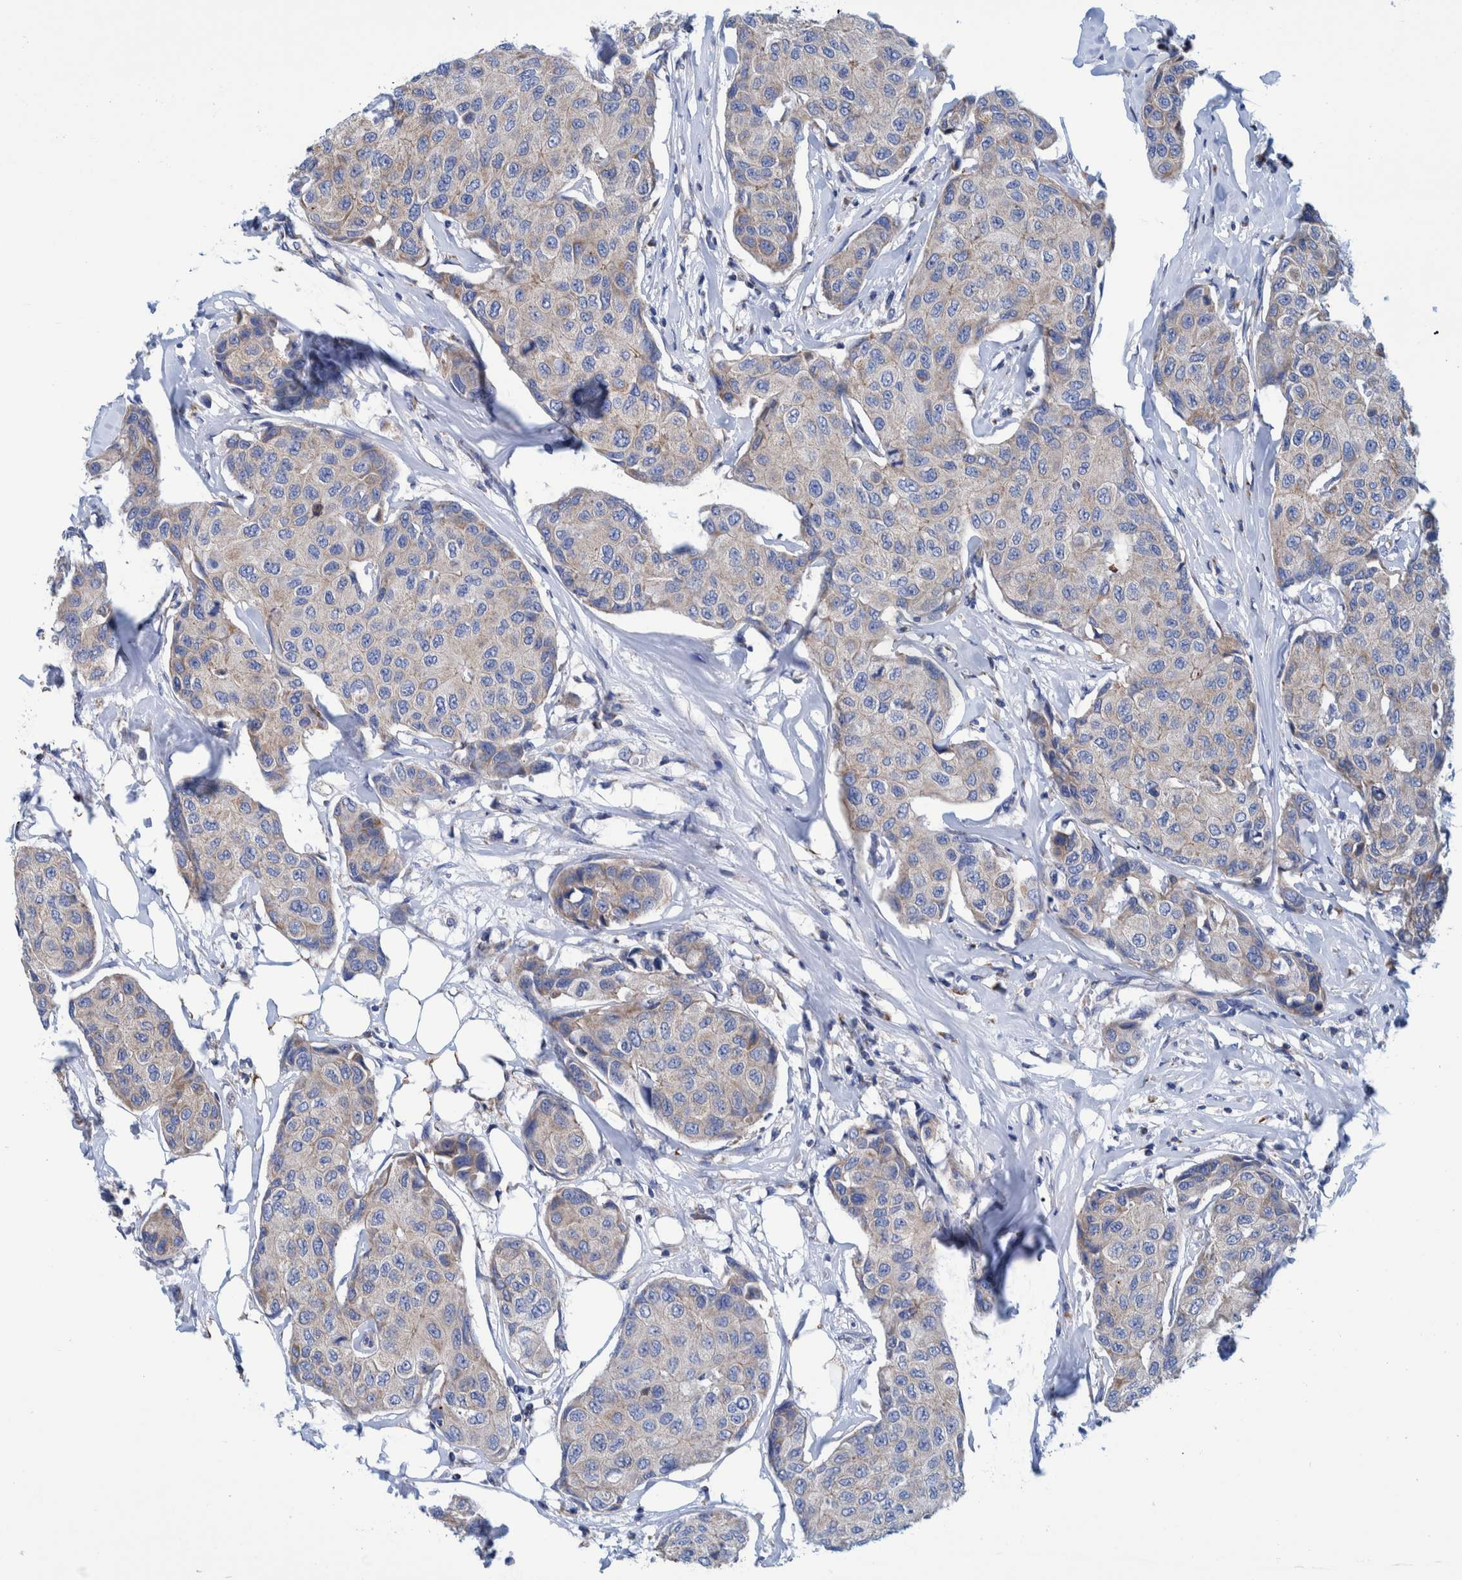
{"staining": {"intensity": "weak", "quantity": "<25%", "location": "cytoplasmic/membranous"}, "tissue": "breast cancer", "cell_type": "Tumor cells", "image_type": "cancer", "snomed": [{"axis": "morphology", "description": "Duct carcinoma"}, {"axis": "topography", "description": "Breast"}], "caption": "Infiltrating ductal carcinoma (breast) was stained to show a protein in brown. There is no significant expression in tumor cells.", "gene": "BZW2", "patient": {"sex": "female", "age": 80}}